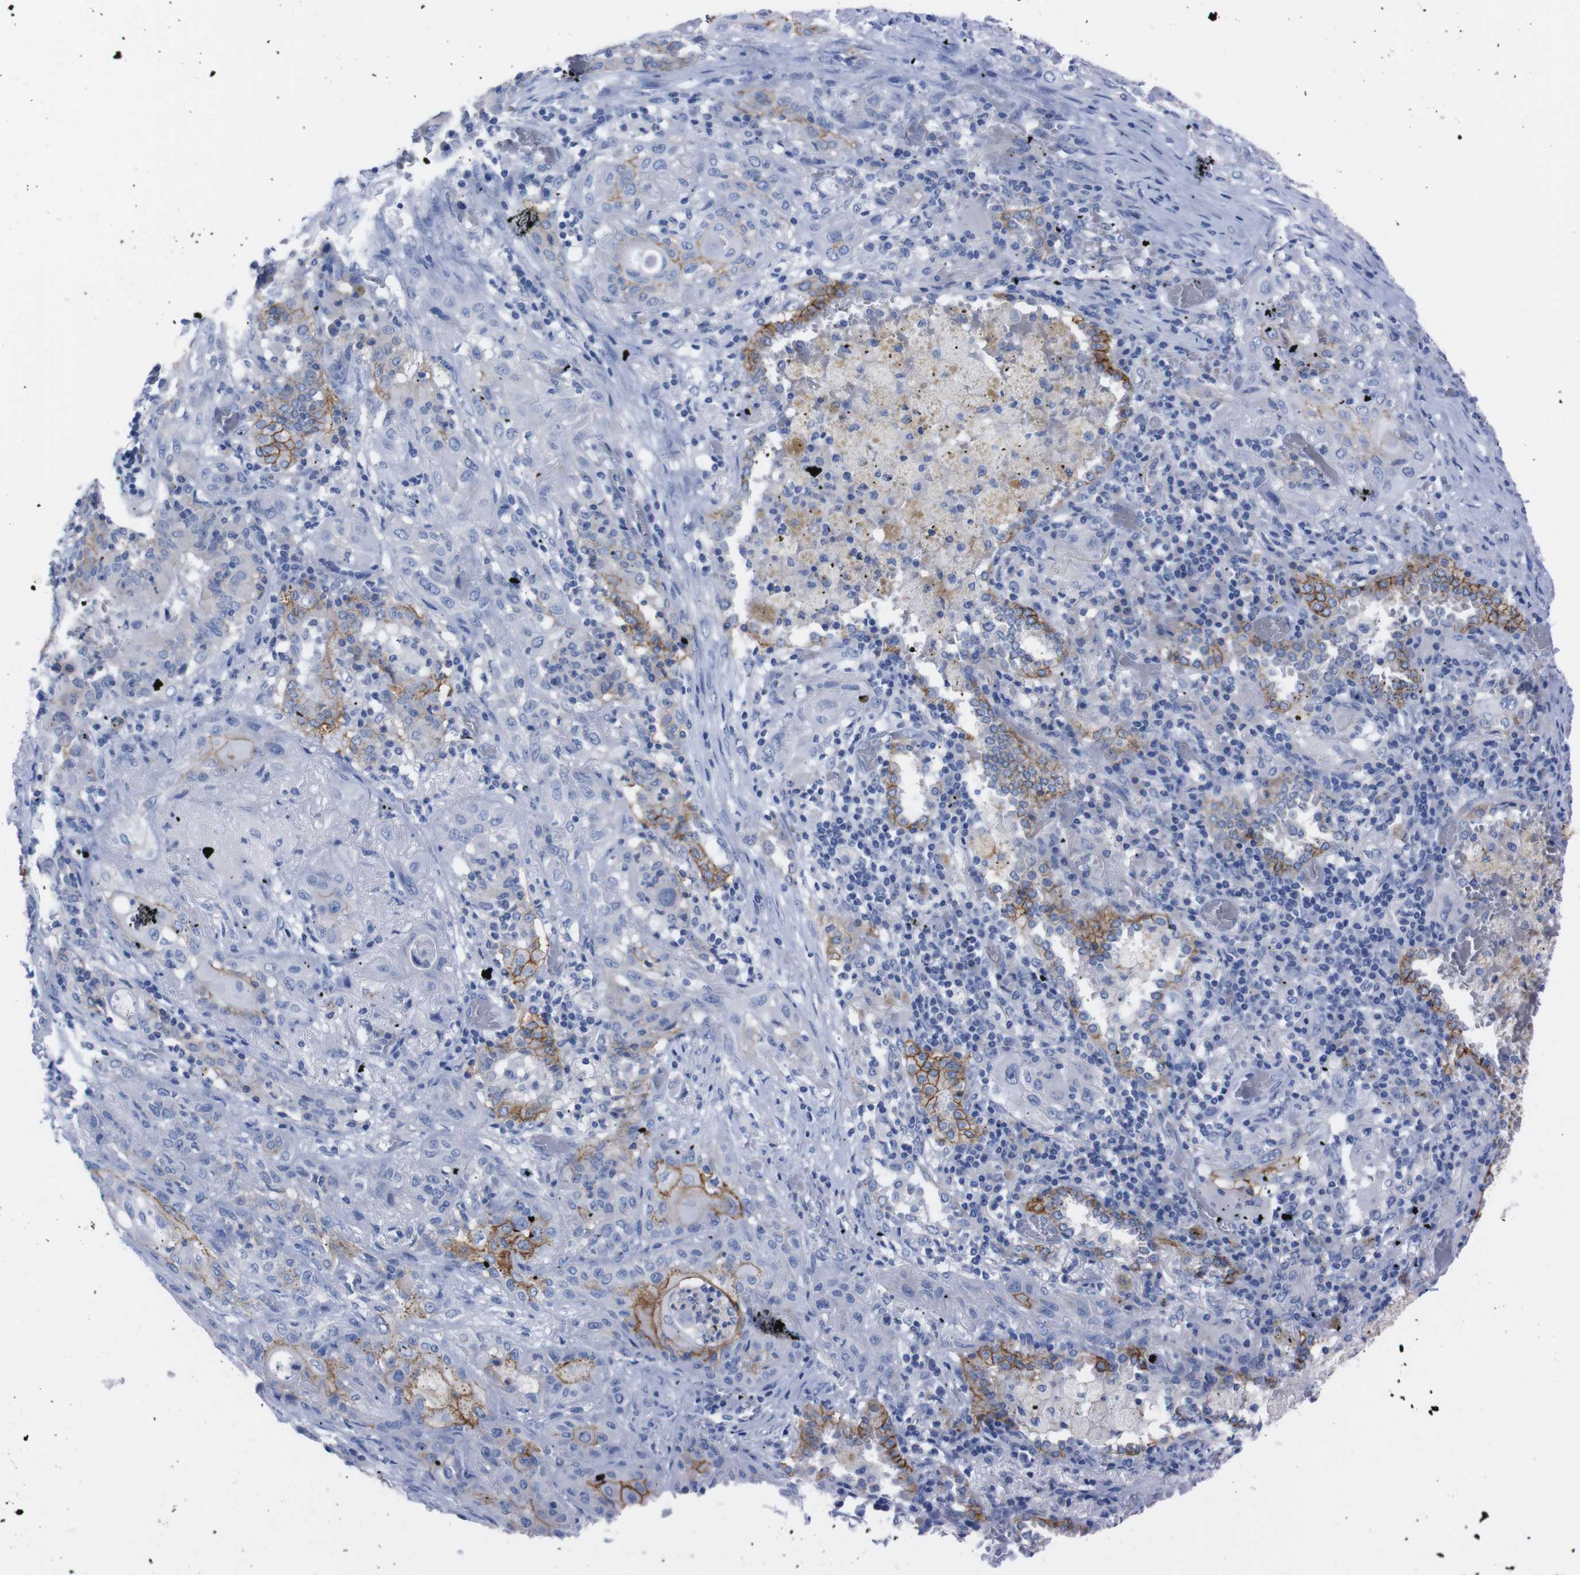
{"staining": {"intensity": "negative", "quantity": "none", "location": "none"}, "tissue": "lung cancer", "cell_type": "Tumor cells", "image_type": "cancer", "snomed": [{"axis": "morphology", "description": "Squamous cell carcinoma, NOS"}, {"axis": "topography", "description": "Lung"}], "caption": "Immunohistochemistry micrograph of neoplastic tissue: human lung cancer (squamous cell carcinoma) stained with DAB (3,3'-diaminobenzidine) shows no significant protein expression in tumor cells.", "gene": "TMEM243", "patient": {"sex": "female", "age": 47}}